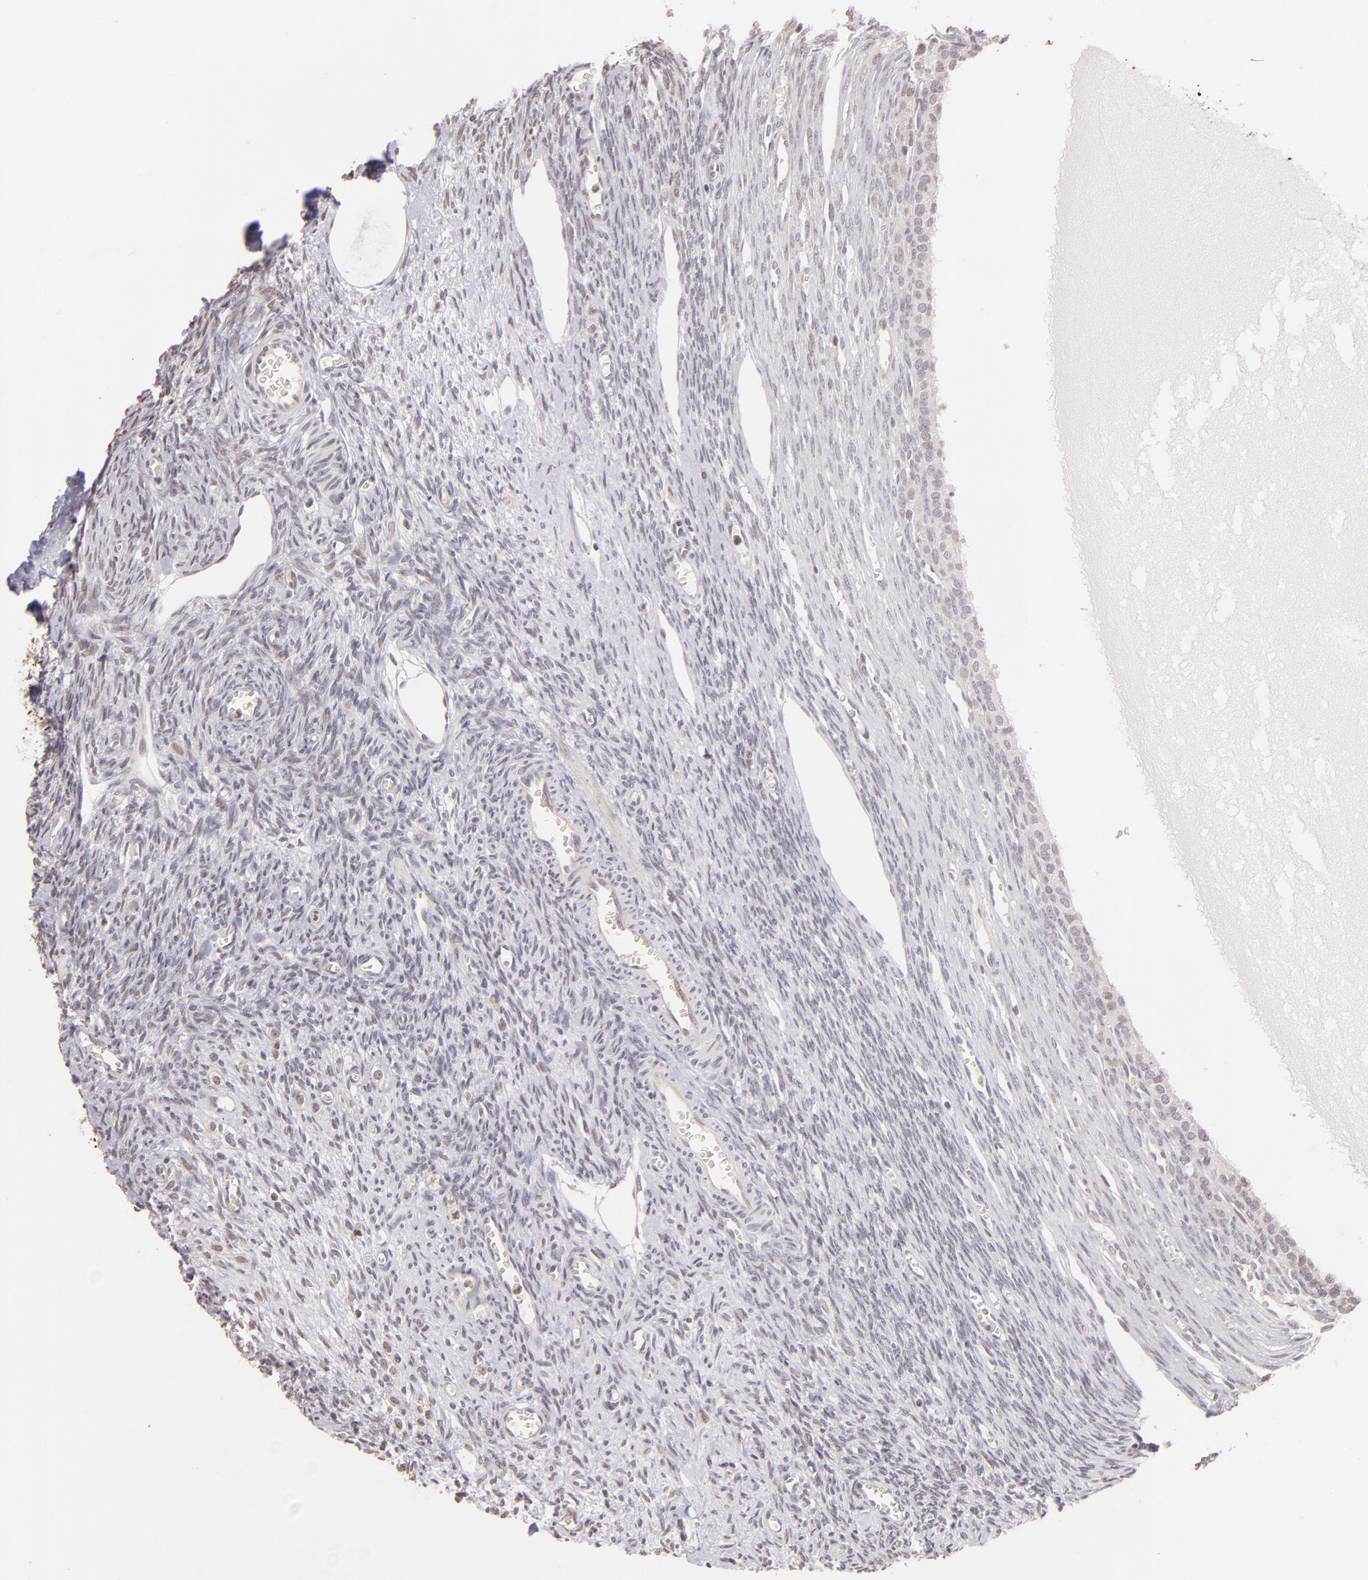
{"staining": {"intensity": "negative", "quantity": "none", "location": "none"}, "tissue": "ovary", "cell_type": "Follicle cells", "image_type": "normal", "snomed": [{"axis": "morphology", "description": "Normal tissue, NOS"}, {"axis": "topography", "description": "Ovary"}], "caption": "Normal ovary was stained to show a protein in brown. There is no significant expression in follicle cells. (DAB (3,3'-diaminobenzidine) immunohistochemistry, high magnification).", "gene": "RARB", "patient": {"sex": "female", "age": 27}}